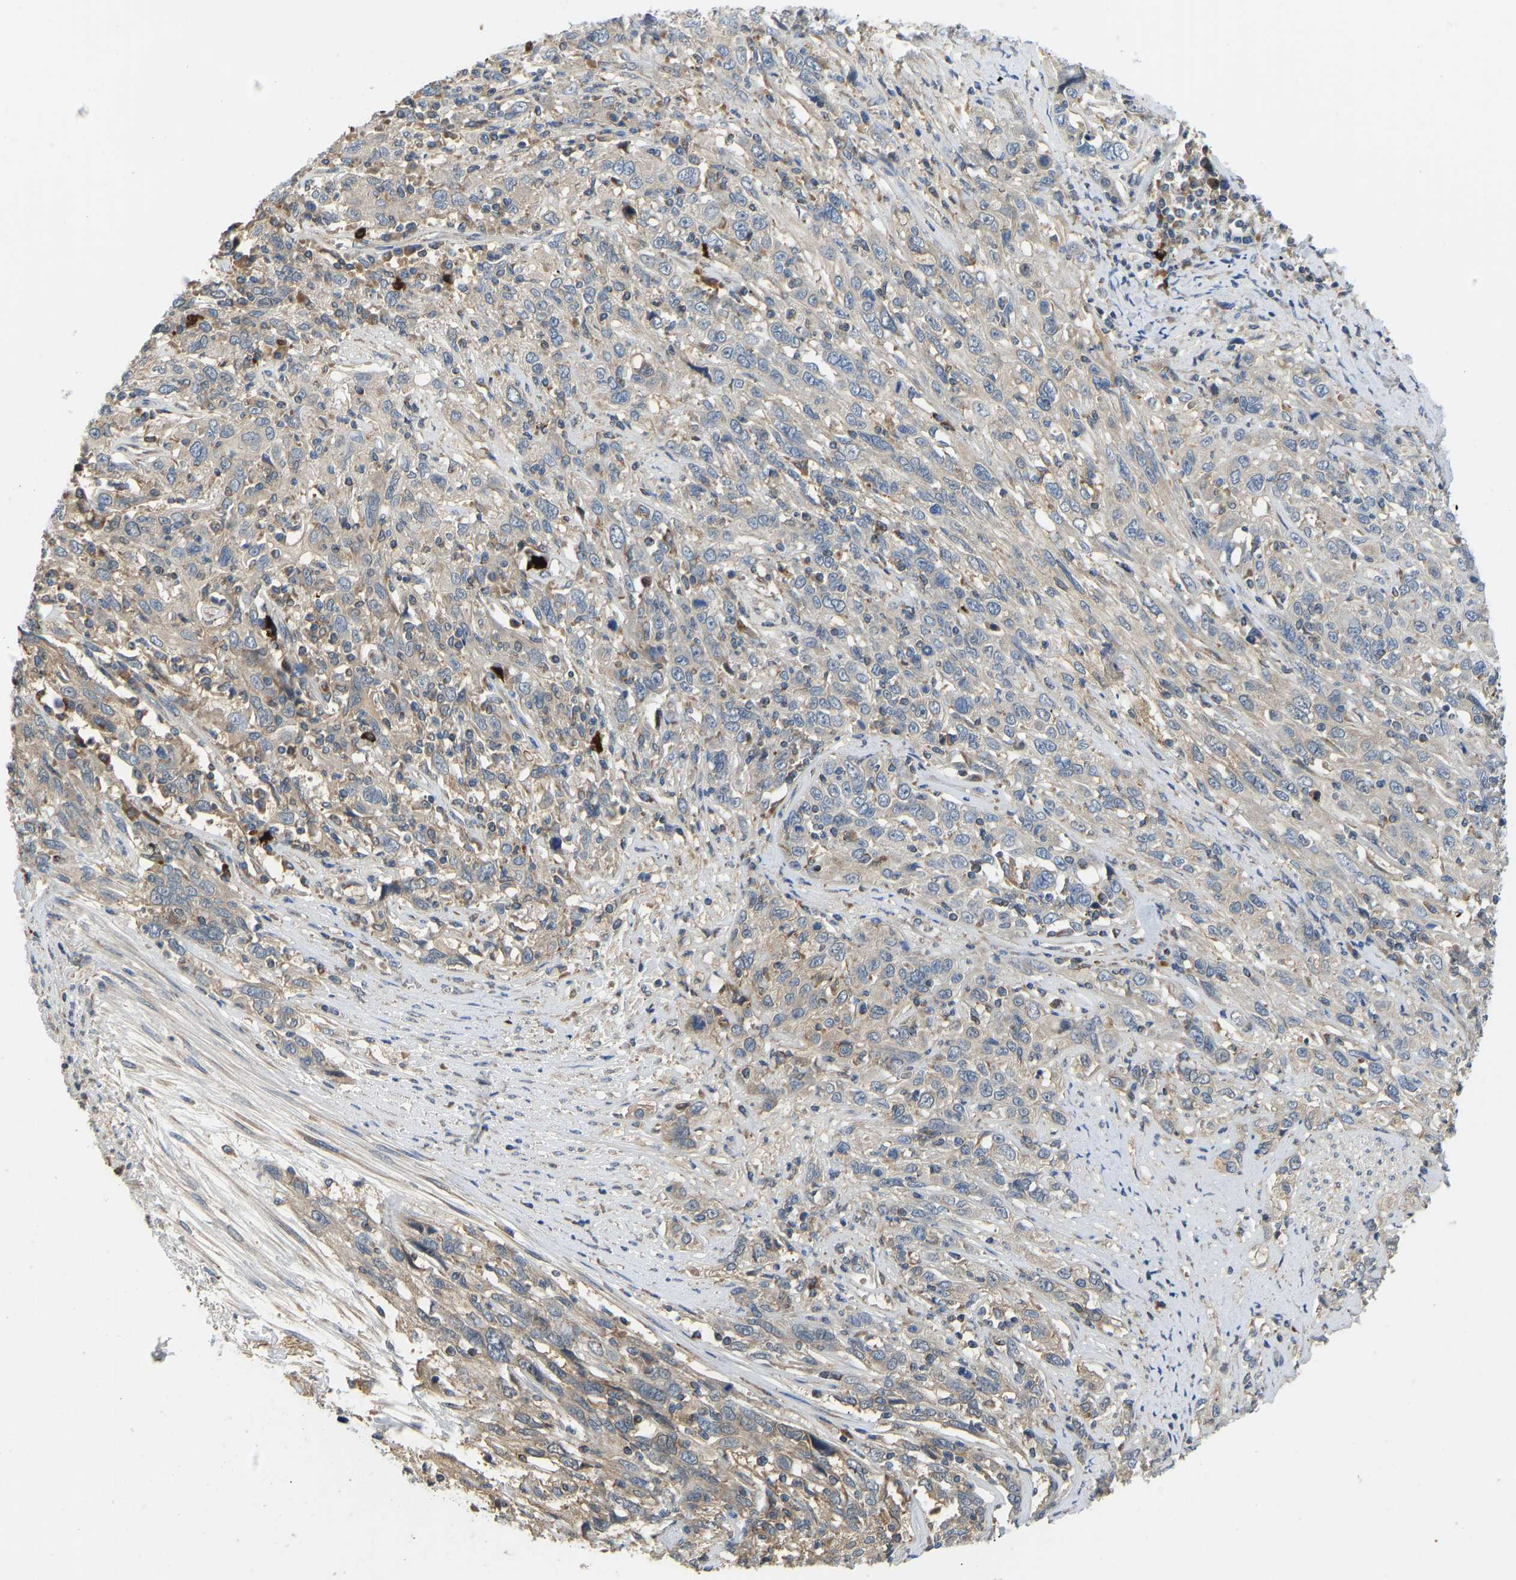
{"staining": {"intensity": "weak", "quantity": "<25%", "location": "cytoplasmic/membranous"}, "tissue": "cervical cancer", "cell_type": "Tumor cells", "image_type": "cancer", "snomed": [{"axis": "morphology", "description": "Squamous cell carcinoma, NOS"}, {"axis": "topography", "description": "Cervix"}], "caption": "This is an IHC photomicrograph of human cervical squamous cell carcinoma. There is no expression in tumor cells.", "gene": "RBP1", "patient": {"sex": "female", "age": 46}}